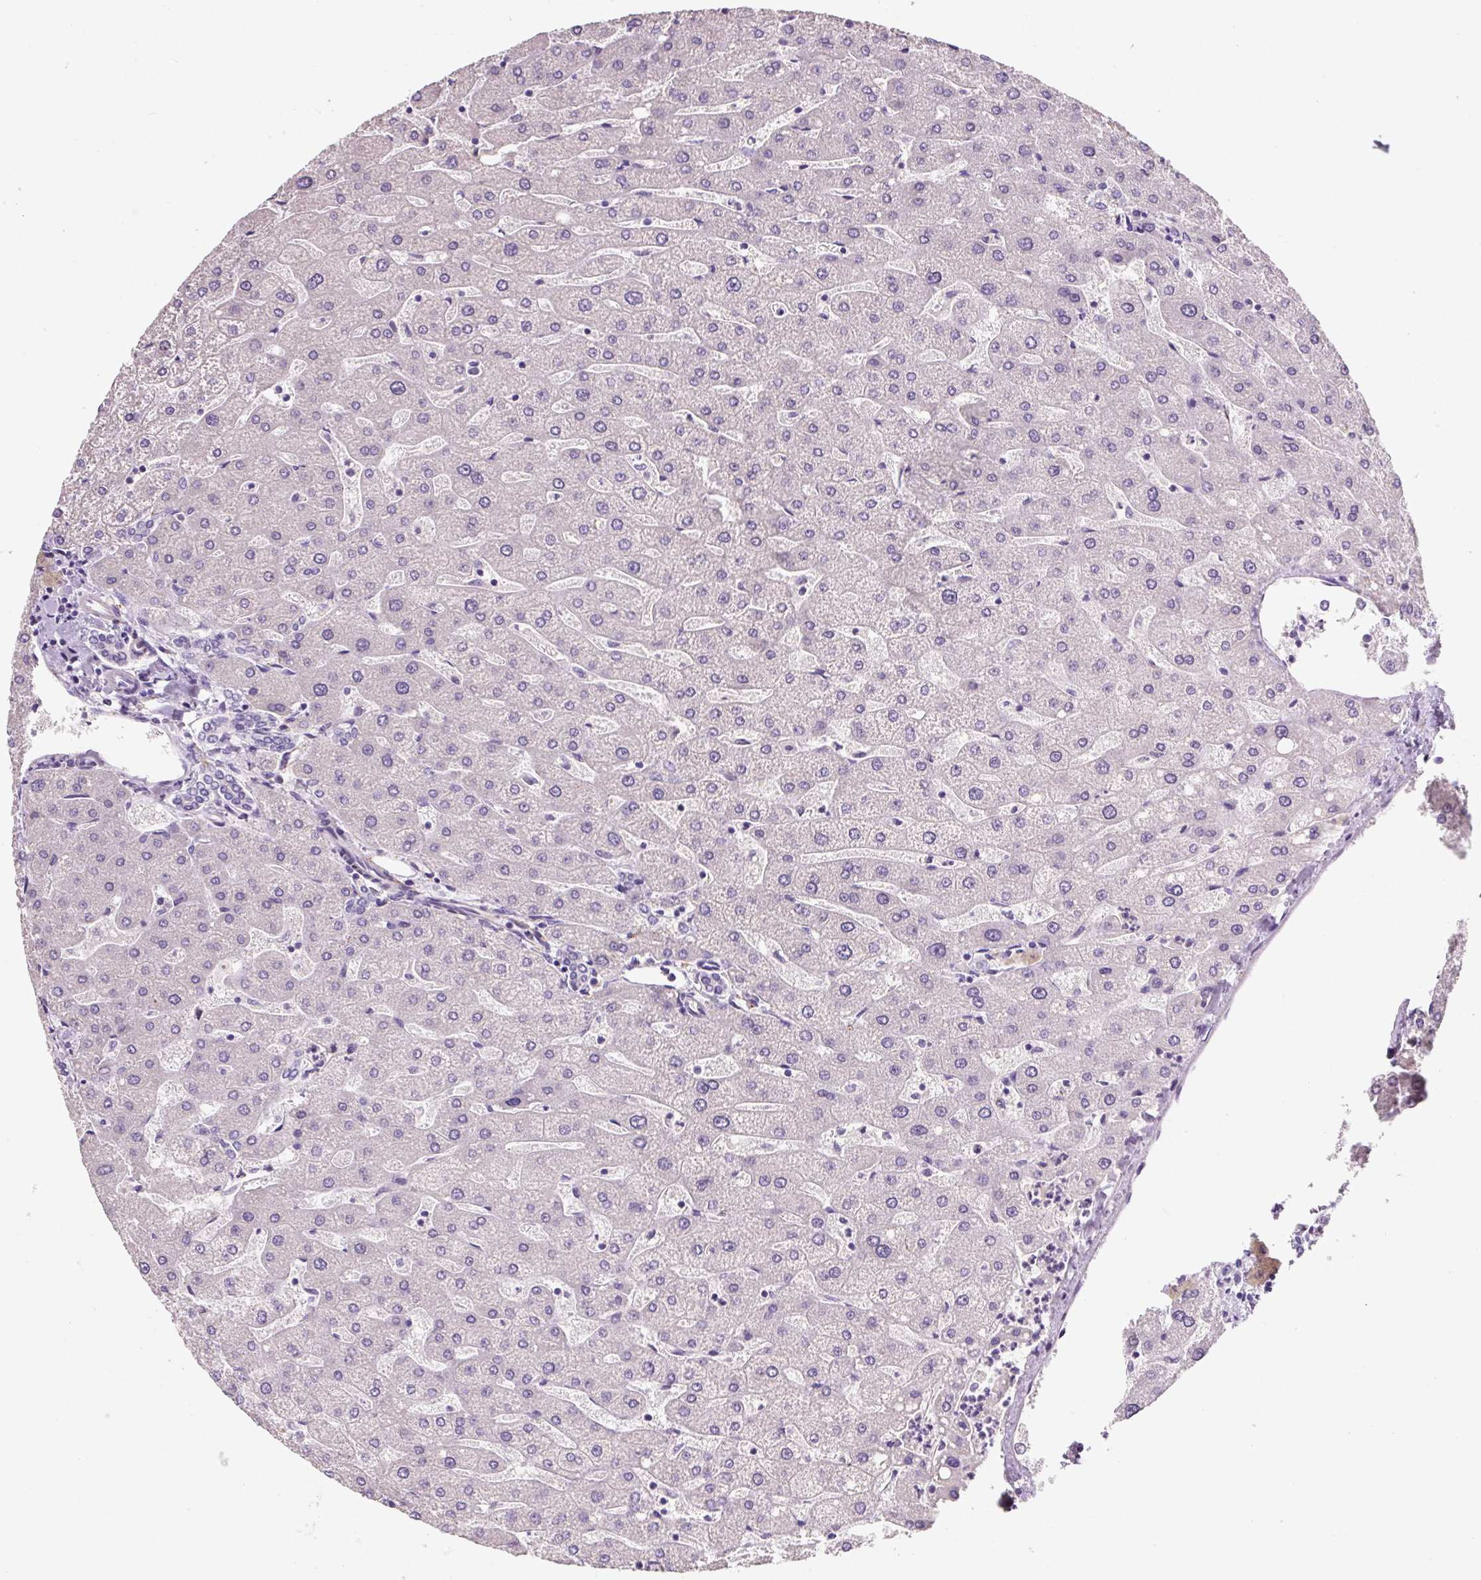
{"staining": {"intensity": "negative", "quantity": "none", "location": "none"}, "tissue": "liver", "cell_type": "Cholangiocytes", "image_type": "normal", "snomed": [{"axis": "morphology", "description": "Normal tissue, NOS"}, {"axis": "topography", "description": "Liver"}], "caption": "IHC micrograph of normal human liver stained for a protein (brown), which displays no expression in cholangiocytes. (Stains: DAB (3,3'-diaminobenzidine) immunohistochemistry (IHC) with hematoxylin counter stain, Microscopy: brightfield microscopy at high magnification).", "gene": "SYP", "patient": {"sex": "male", "age": 67}}